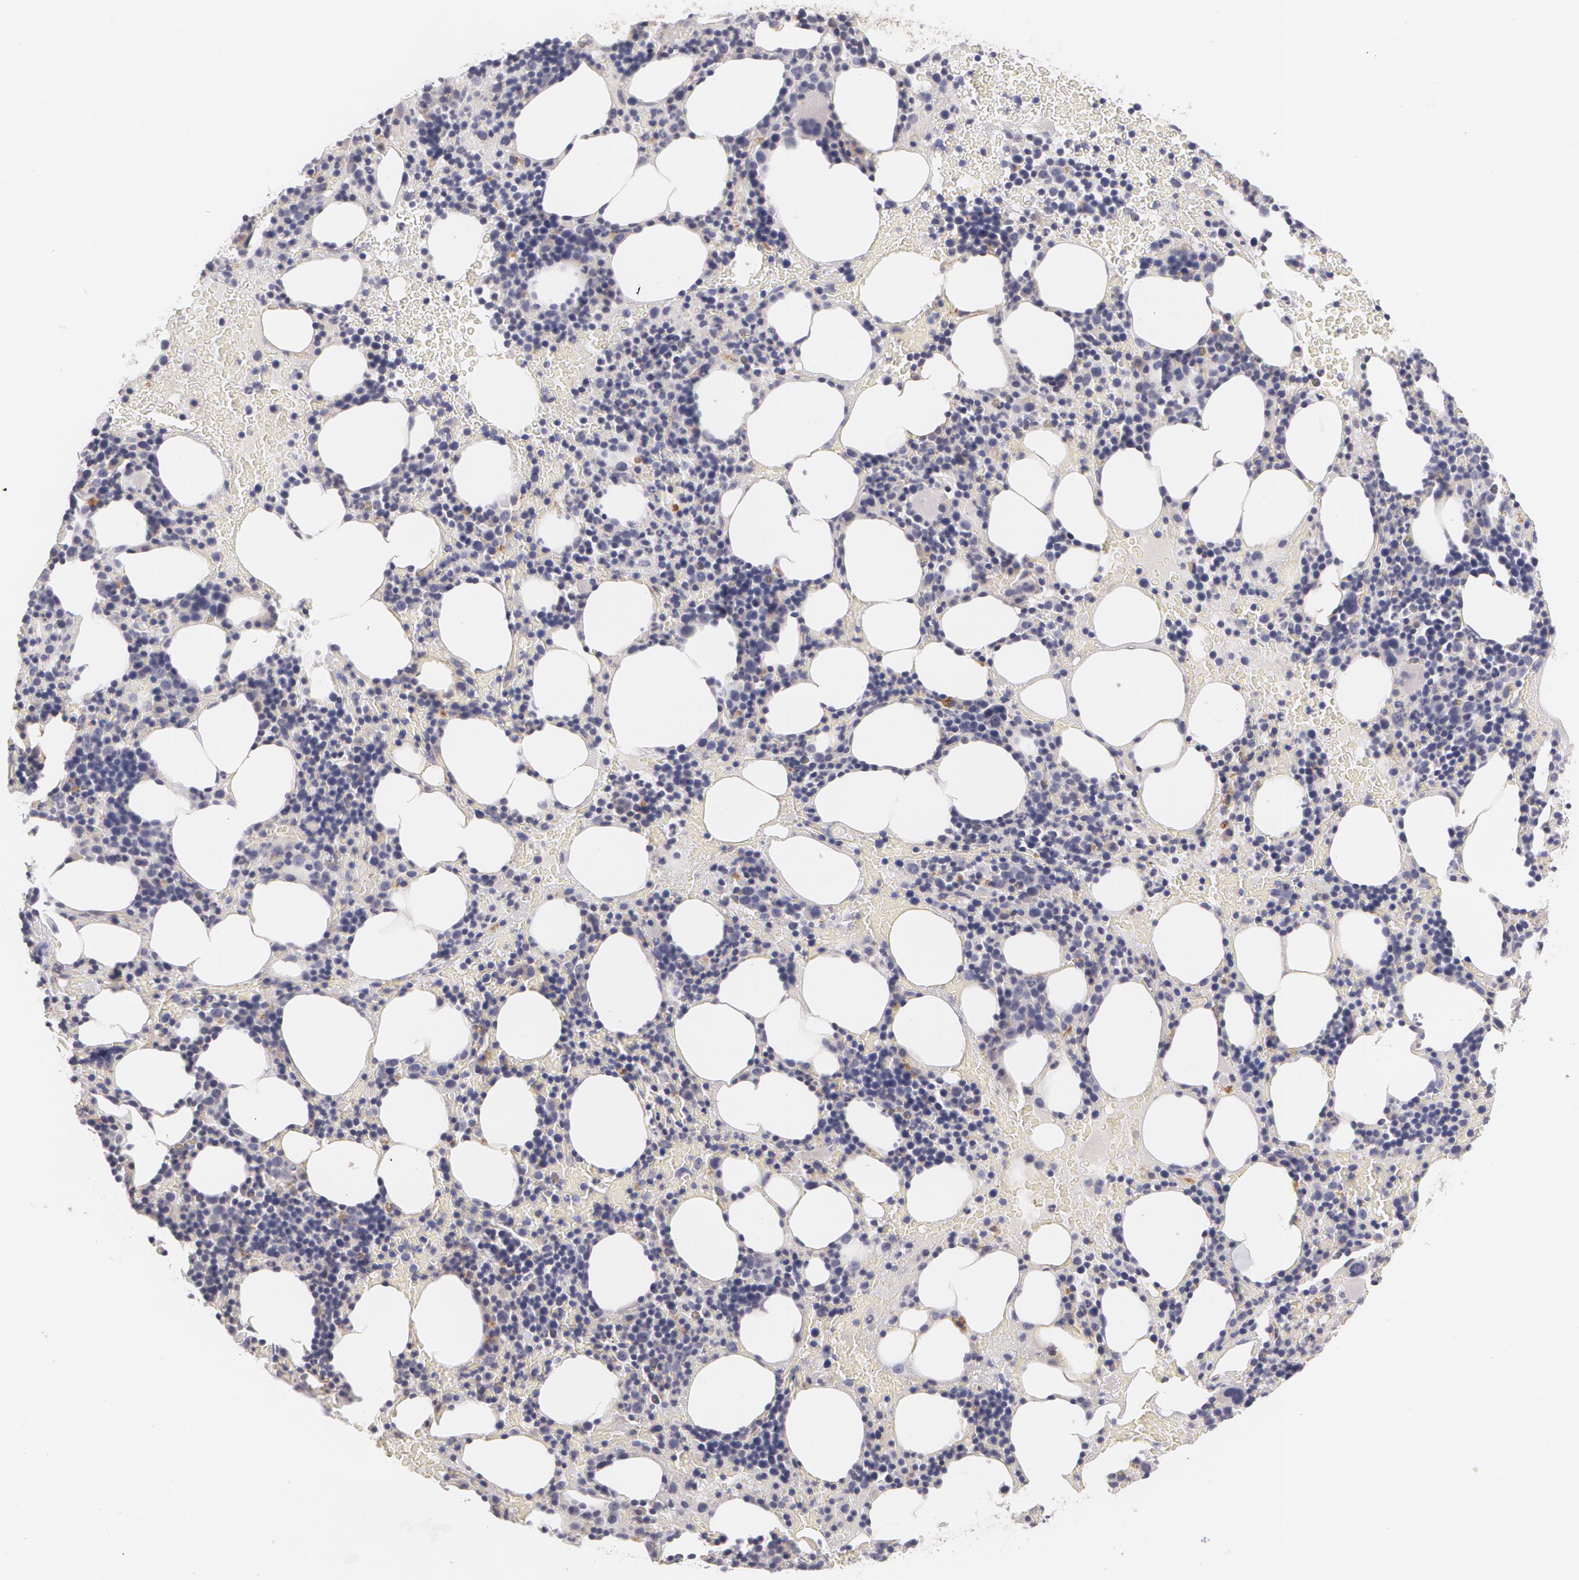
{"staining": {"intensity": "weak", "quantity": "<25%", "location": "cytoplasmic/membranous"}, "tissue": "bone marrow", "cell_type": "Hematopoietic cells", "image_type": "normal", "snomed": [{"axis": "morphology", "description": "Normal tissue, NOS"}, {"axis": "topography", "description": "Bone marrow"}], "caption": "This is an immunohistochemistry (IHC) photomicrograph of benign bone marrow. There is no expression in hematopoietic cells.", "gene": "CASK", "patient": {"sex": "male", "age": 86}}